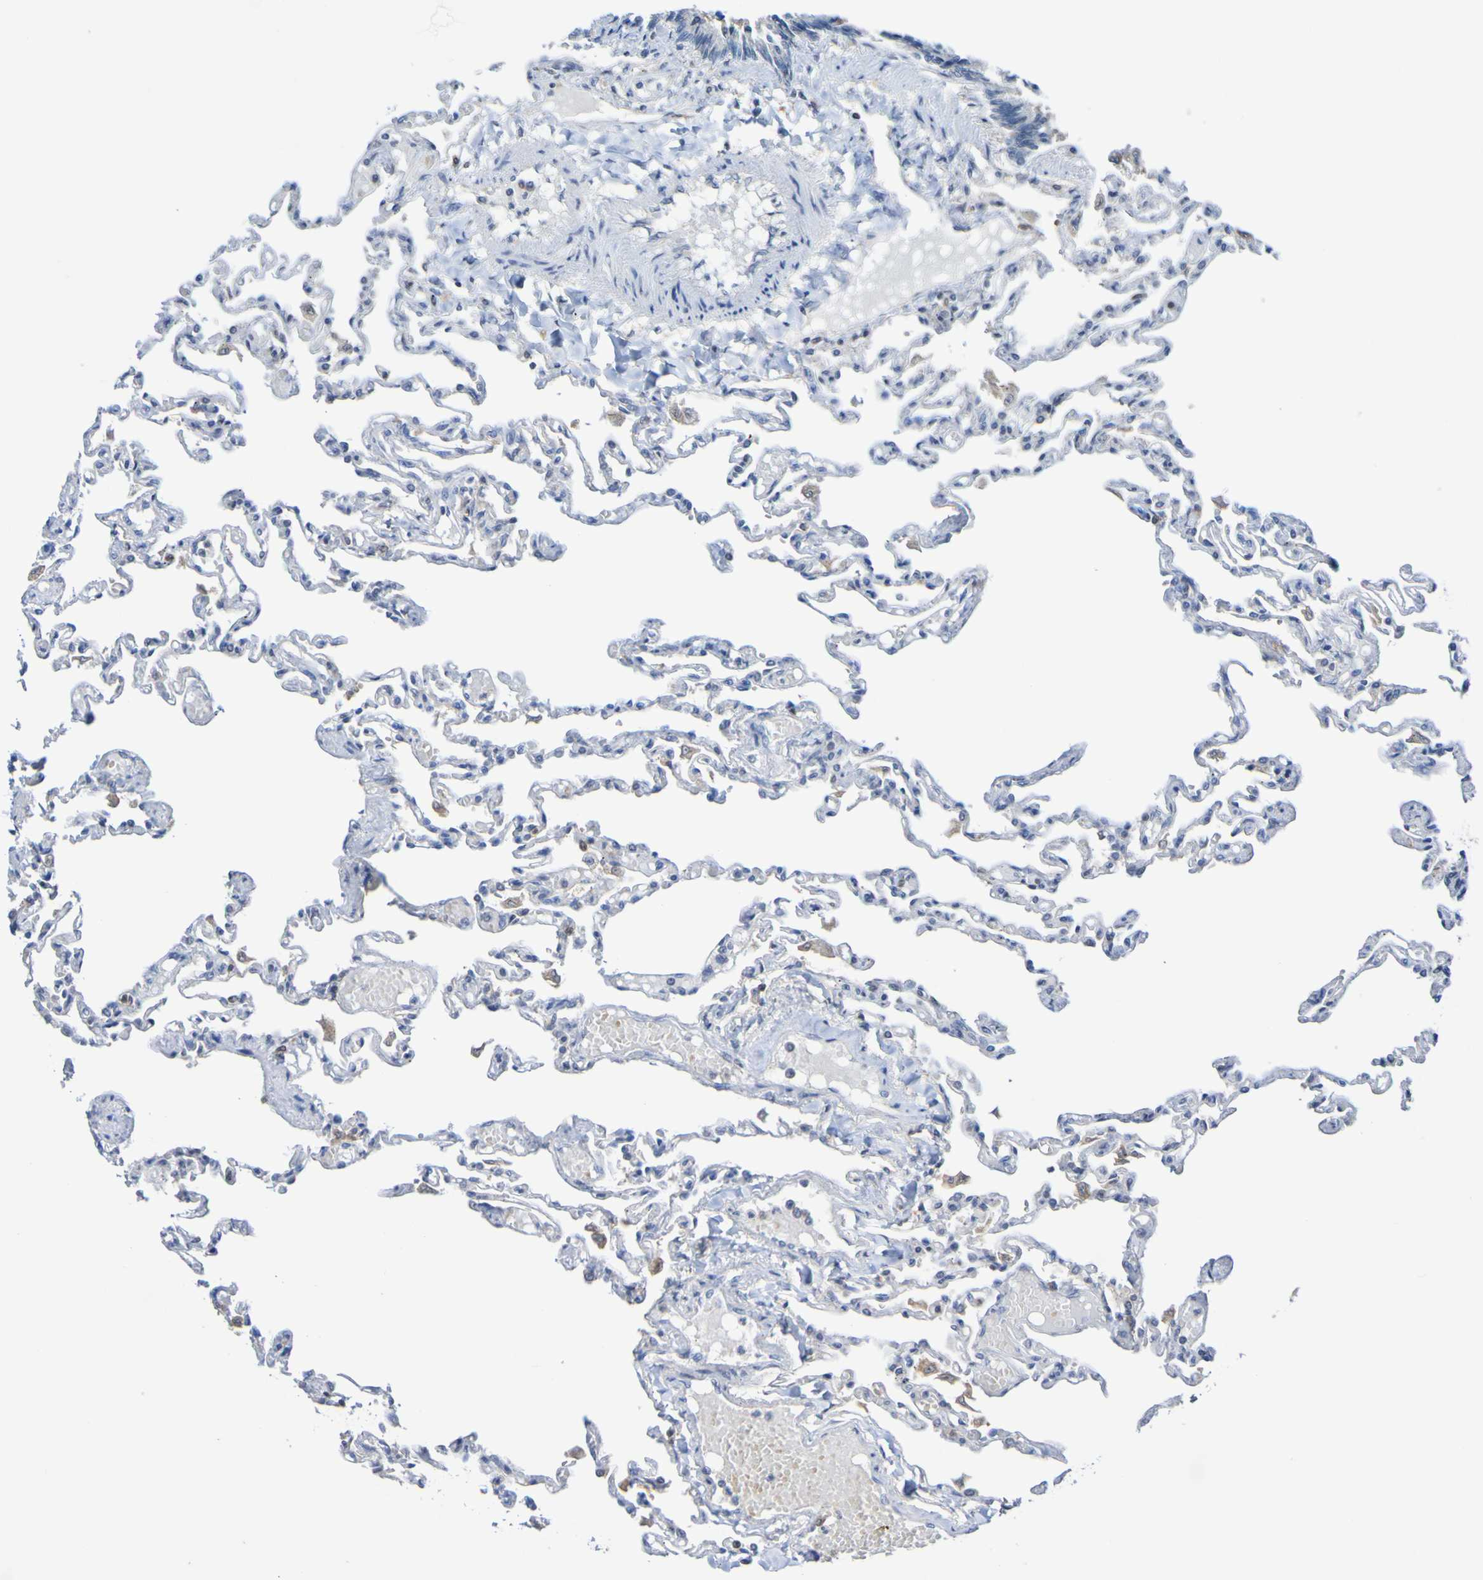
{"staining": {"intensity": "negative", "quantity": "none", "location": "none"}, "tissue": "lung", "cell_type": "Alveolar cells", "image_type": "normal", "snomed": [{"axis": "morphology", "description": "Normal tissue, NOS"}, {"axis": "topography", "description": "Lung"}], "caption": "High power microscopy histopathology image of an immunohistochemistry (IHC) image of unremarkable lung, revealing no significant positivity in alveolar cells. (Brightfield microscopy of DAB (3,3'-diaminobenzidine) immunohistochemistry at high magnification).", "gene": "ATIC", "patient": {"sex": "male", "age": 21}}